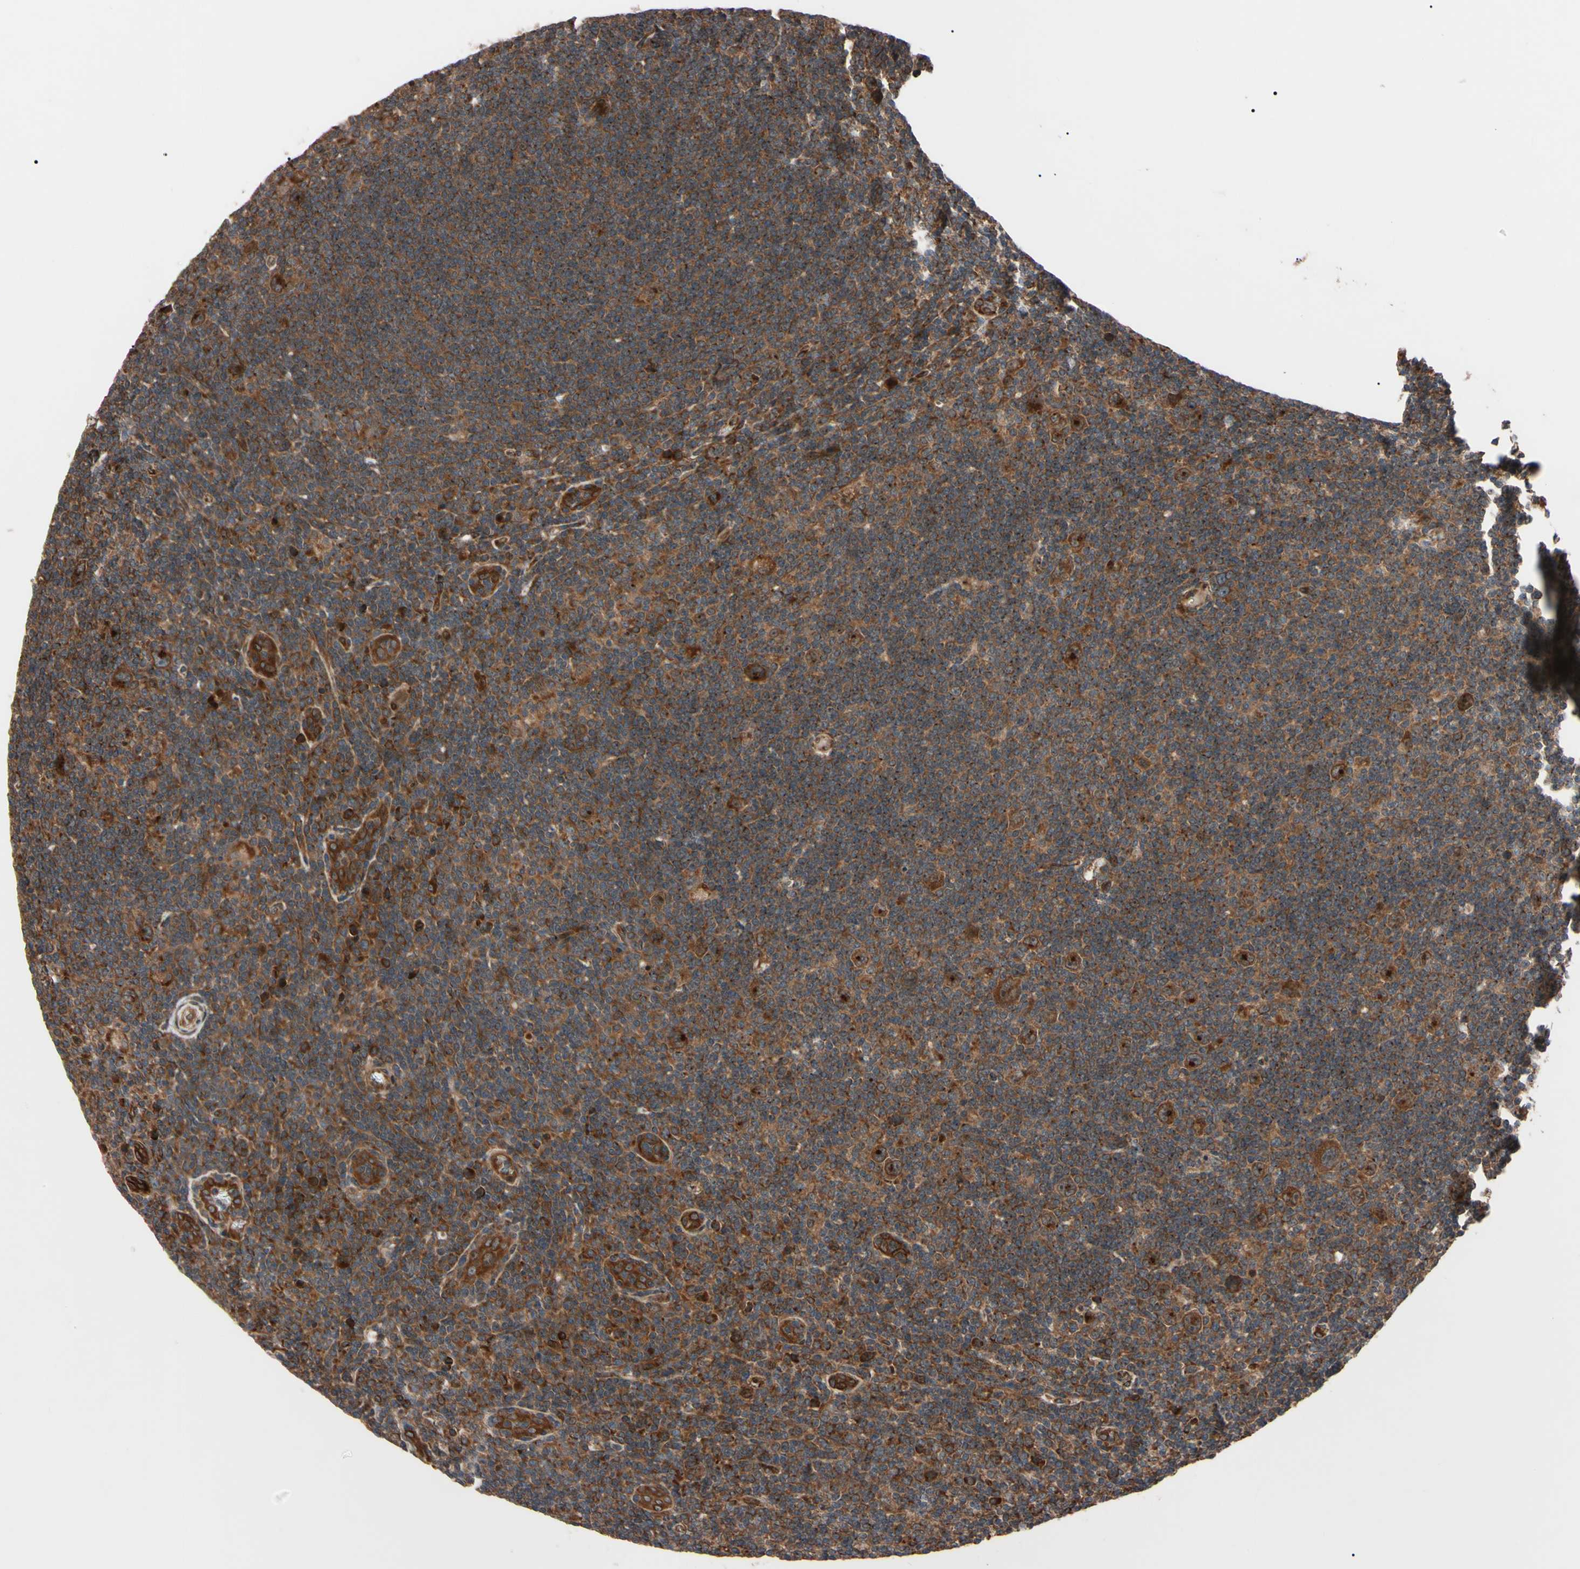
{"staining": {"intensity": "strong", "quantity": ">75%", "location": "cytoplasmic/membranous"}, "tissue": "lymphoma", "cell_type": "Tumor cells", "image_type": "cancer", "snomed": [{"axis": "morphology", "description": "Hodgkin's disease, NOS"}, {"axis": "topography", "description": "Lymph node"}], "caption": "Immunohistochemical staining of human Hodgkin's disease displays strong cytoplasmic/membranous protein staining in approximately >75% of tumor cells.", "gene": "GUCY1B1", "patient": {"sex": "female", "age": 57}}